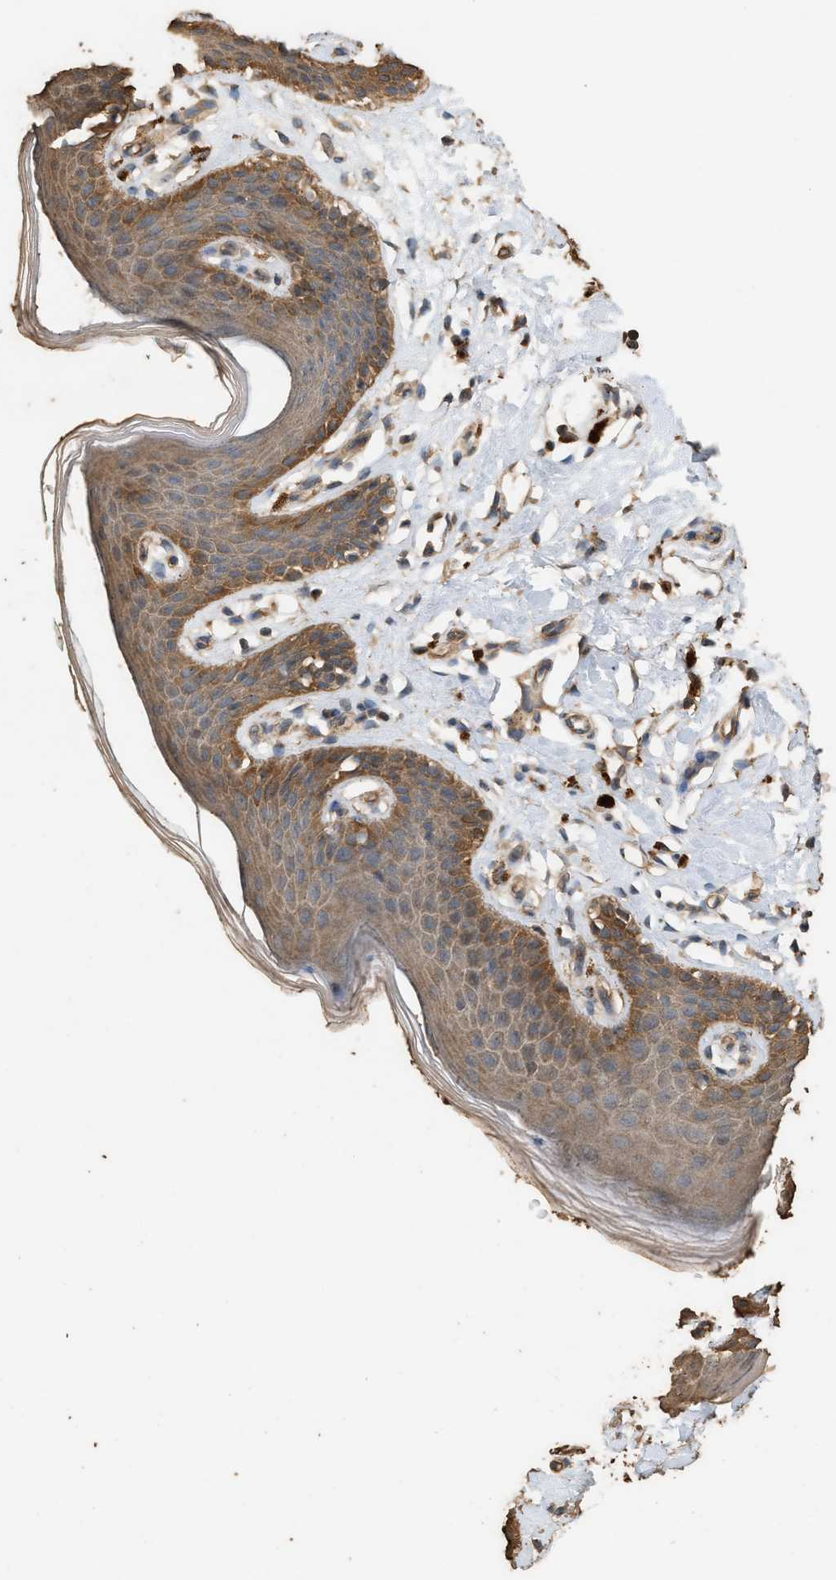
{"staining": {"intensity": "moderate", "quantity": ">75%", "location": "cytoplasmic/membranous"}, "tissue": "skin", "cell_type": "Epidermal cells", "image_type": "normal", "snomed": [{"axis": "morphology", "description": "Normal tissue, NOS"}, {"axis": "topography", "description": "Vulva"}], "caption": "Epidermal cells demonstrate medium levels of moderate cytoplasmic/membranous positivity in approximately >75% of cells in normal skin. Nuclei are stained in blue.", "gene": "DCAF7", "patient": {"sex": "female", "age": 66}}